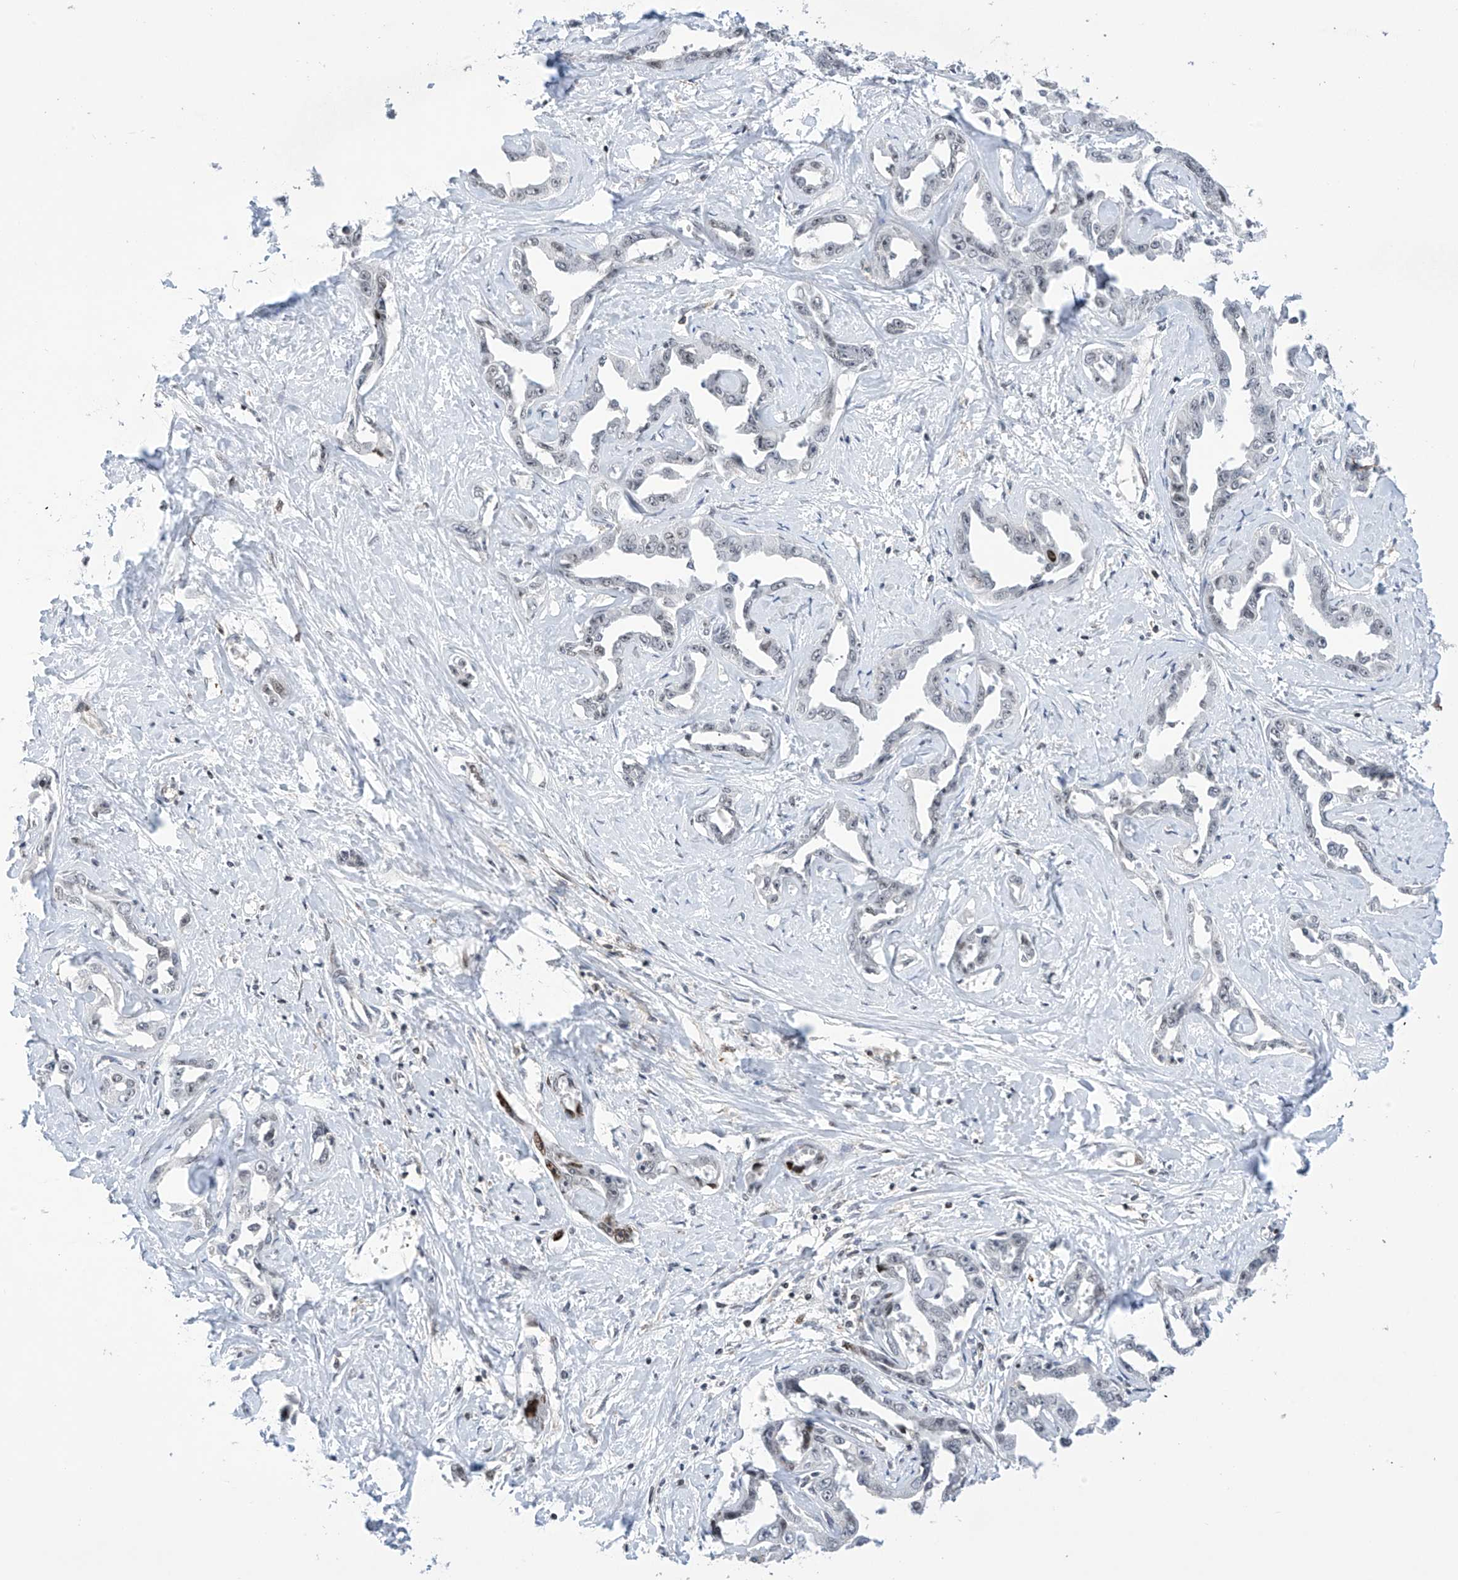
{"staining": {"intensity": "negative", "quantity": "none", "location": "none"}, "tissue": "liver cancer", "cell_type": "Tumor cells", "image_type": "cancer", "snomed": [{"axis": "morphology", "description": "Cholangiocarcinoma"}, {"axis": "topography", "description": "Liver"}], "caption": "The immunohistochemistry photomicrograph has no significant expression in tumor cells of liver cholangiocarcinoma tissue.", "gene": "MSL3", "patient": {"sex": "male", "age": 59}}